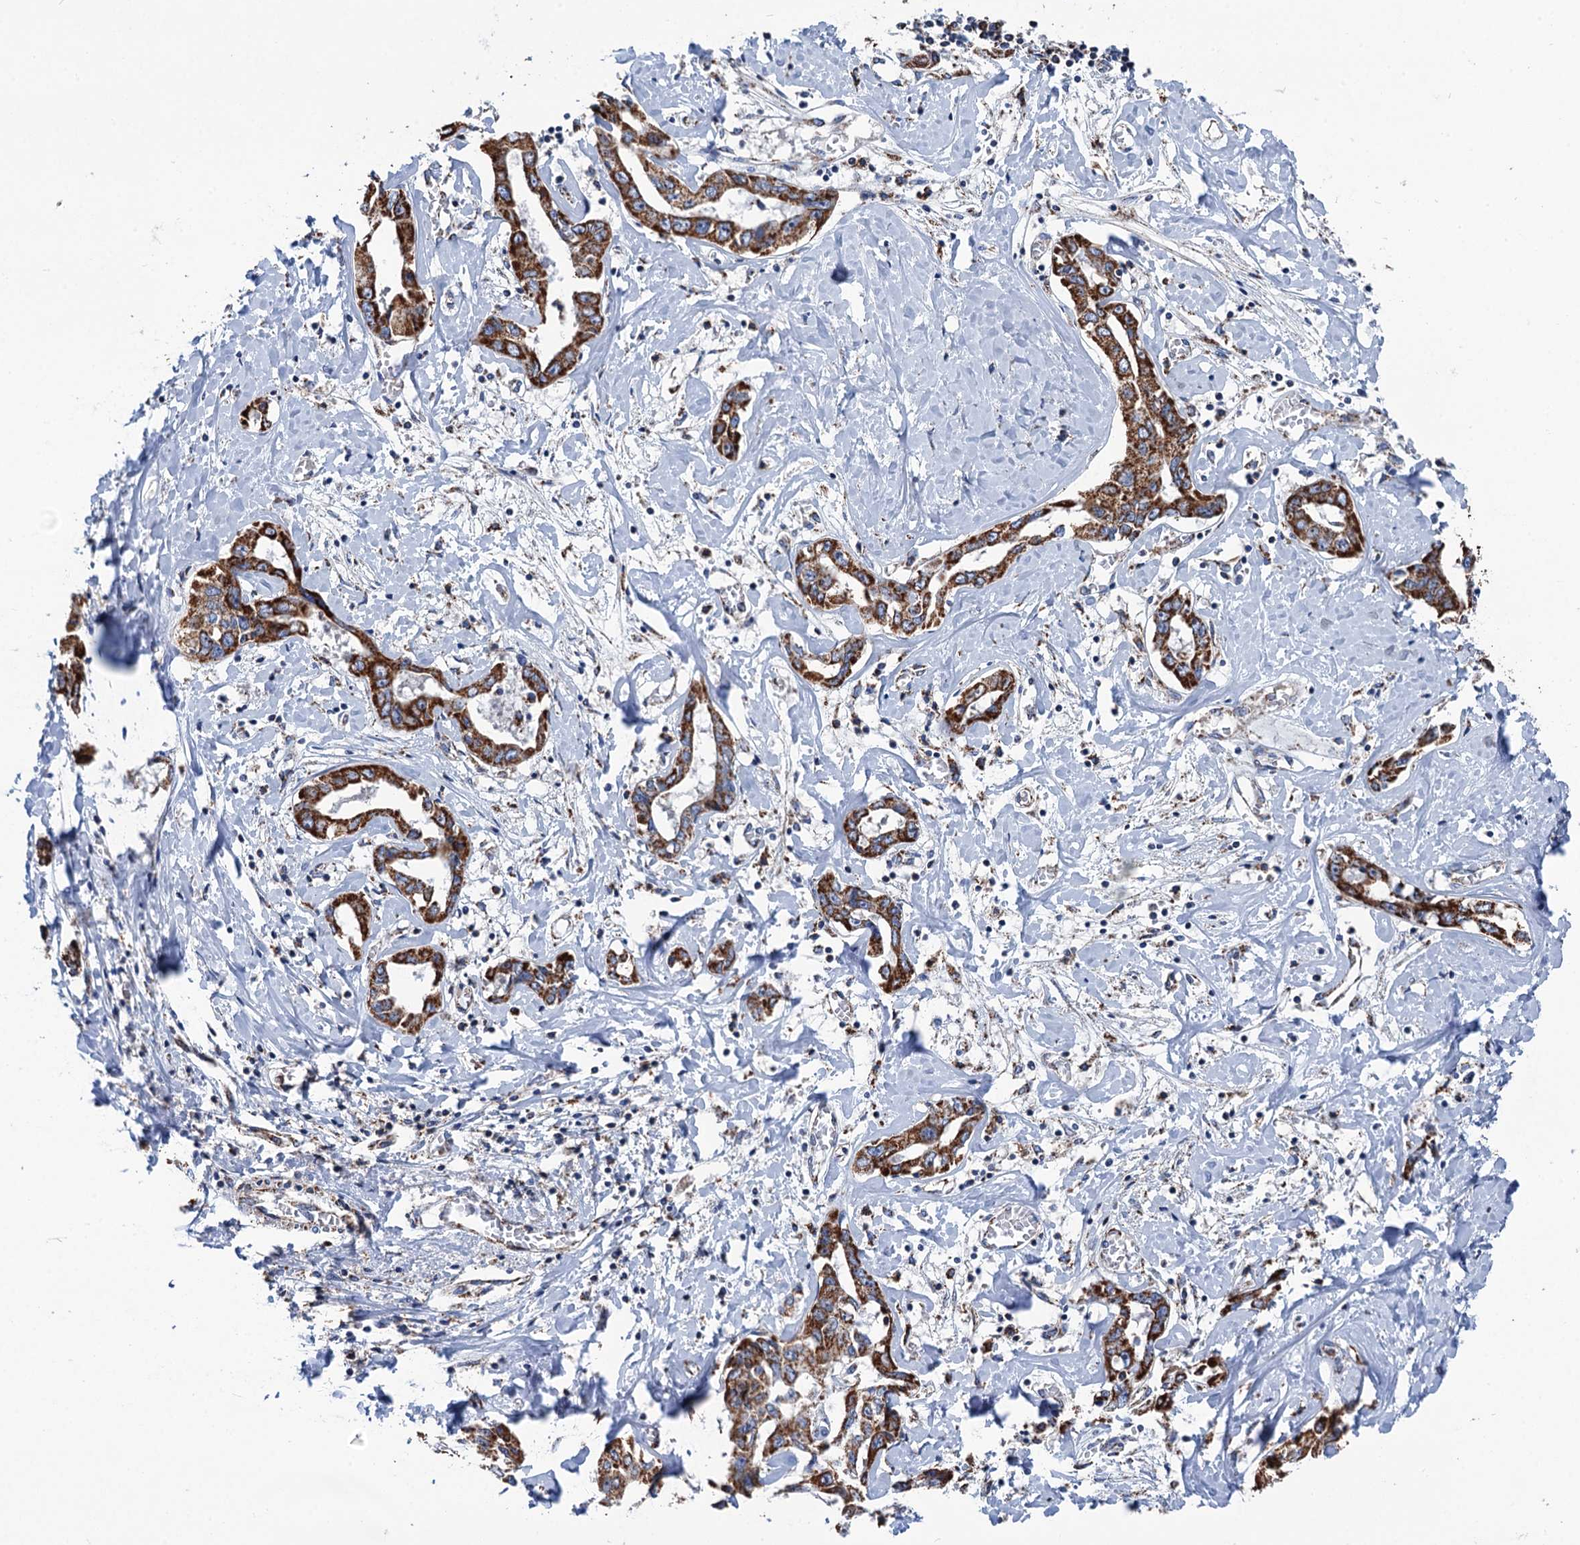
{"staining": {"intensity": "strong", "quantity": ">75%", "location": "cytoplasmic/membranous"}, "tissue": "liver cancer", "cell_type": "Tumor cells", "image_type": "cancer", "snomed": [{"axis": "morphology", "description": "Cholangiocarcinoma"}, {"axis": "topography", "description": "Liver"}], "caption": "Protein expression by IHC demonstrates strong cytoplasmic/membranous staining in approximately >75% of tumor cells in cholangiocarcinoma (liver).", "gene": "IVD", "patient": {"sex": "male", "age": 59}}